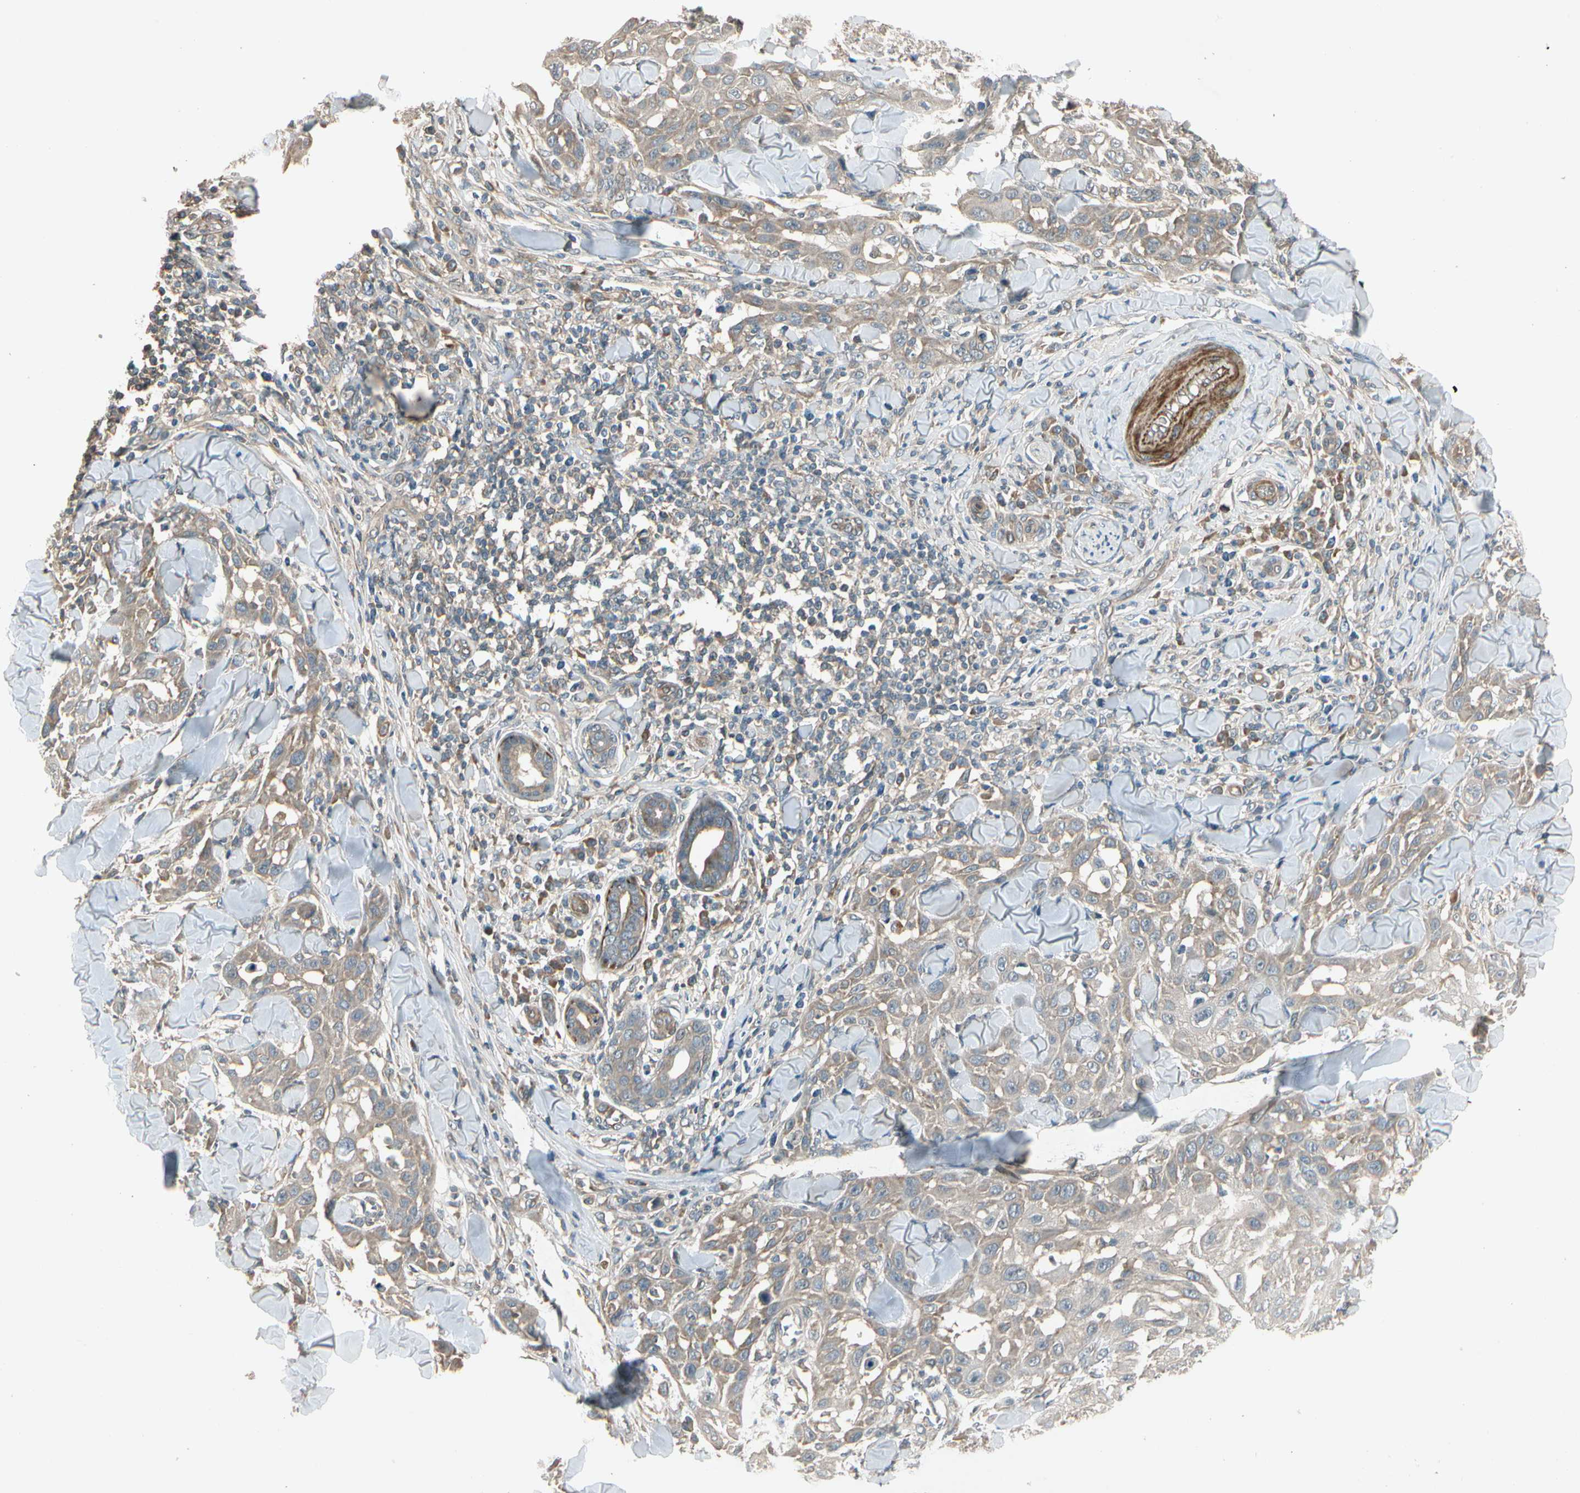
{"staining": {"intensity": "weak", "quantity": ">75%", "location": "cytoplasmic/membranous"}, "tissue": "skin cancer", "cell_type": "Tumor cells", "image_type": "cancer", "snomed": [{"axis": "morphology", "description": "Squamous cell carcinoma, NOS"}, {"axis": "topography", "description": "Skin"}], "caption": "Squamous cell carcinoma (skin) tissue shows weak cytoplasmic/membranous staining in about >75% of tumor cells, visualized by immunohistochemistry.", "gene": "ACVR1", "patient": {"sex": "male", "age": 24}}